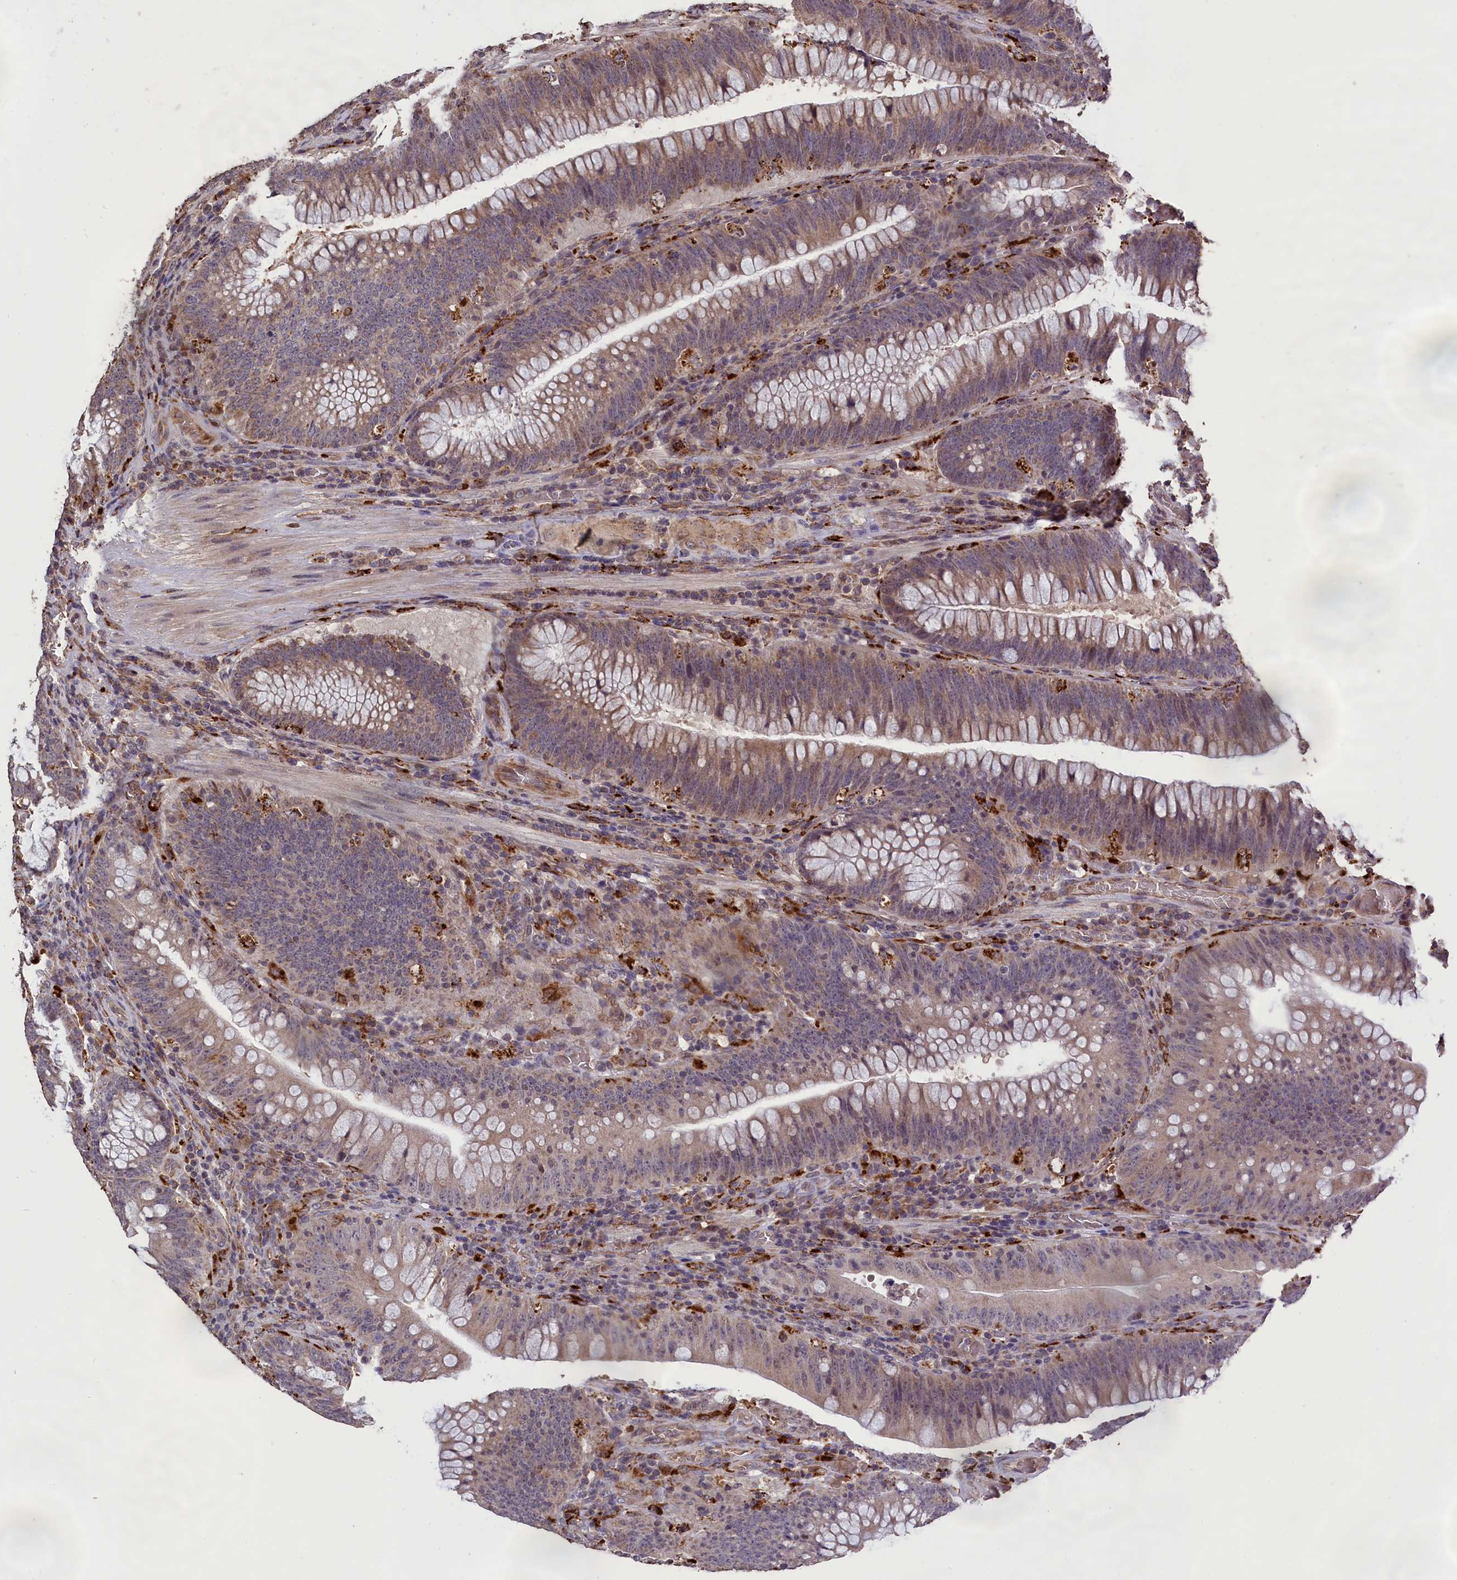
{"staining": {"intensity": "weak", "quantity": "25%-75%", "location": "cytoplasmic/membranous"}, "tissue": "colorectal cancer", "cell_type": "Tumor cells", "image_type": "cancer", "snomed": [{"axis": "morphology", "description": "Normal tissue, NOS"}, {"axis": "topography", "description": "Colon"}], "caption": "Colorectal cancer stained with a protein marker demonstrates weak staining in tumor cells.", "gene": "CLRN2", "patient": {"sex": "female", "age": 82}}